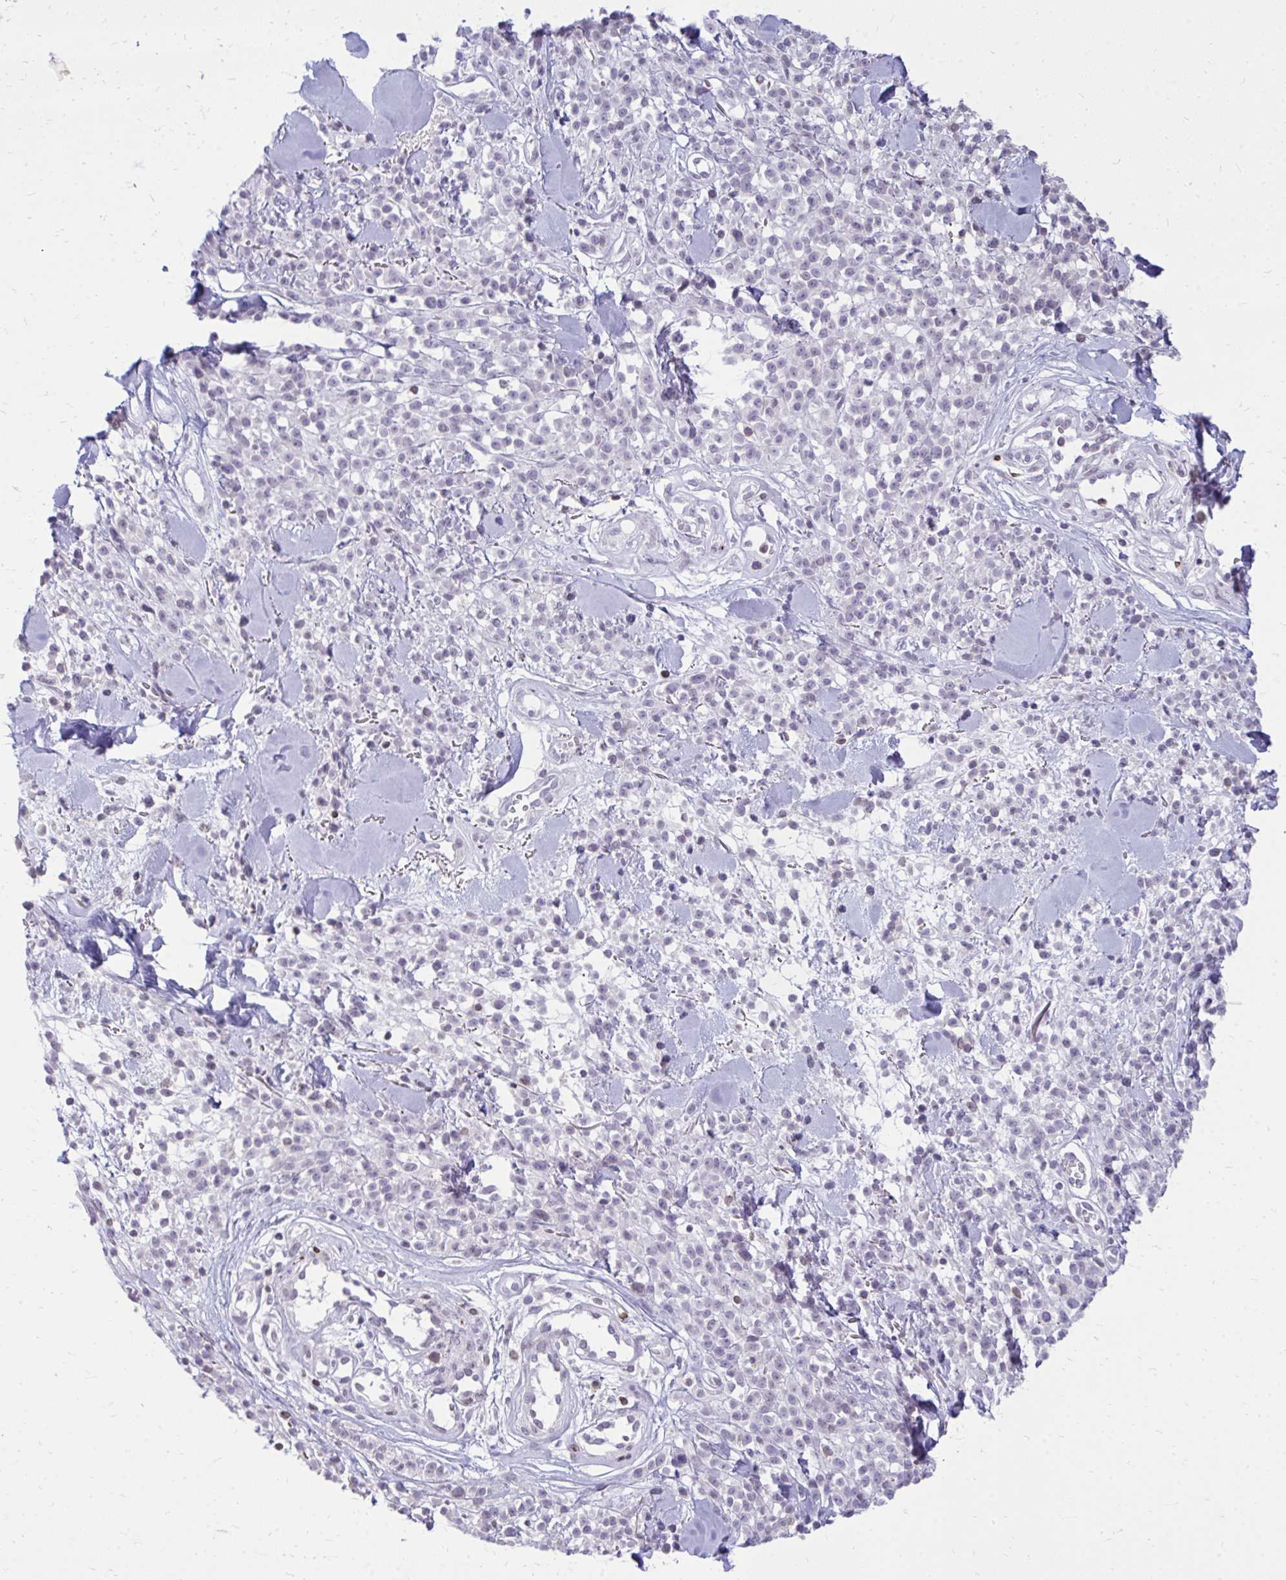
{"staining": {"intensity": "negative", "quantity": "none", "location": "none"}, "tissue": "melanoma", "cell_type": "Tumor cells", "image_type": "cancer", "snomed": [{"axis": "morphology", "description": "Malignant melanoma, NOS"}, {"axis": "topography", "description": "Skin"}, {"axis": "topography", "description": "Skin of trunk"}], "caption": "Immunohistochemical staining of human melanoma exhibits no significant staining in tumor cells.", "gene": "RPS6KA2", "patient": {"sex": "male", "age": 74}}